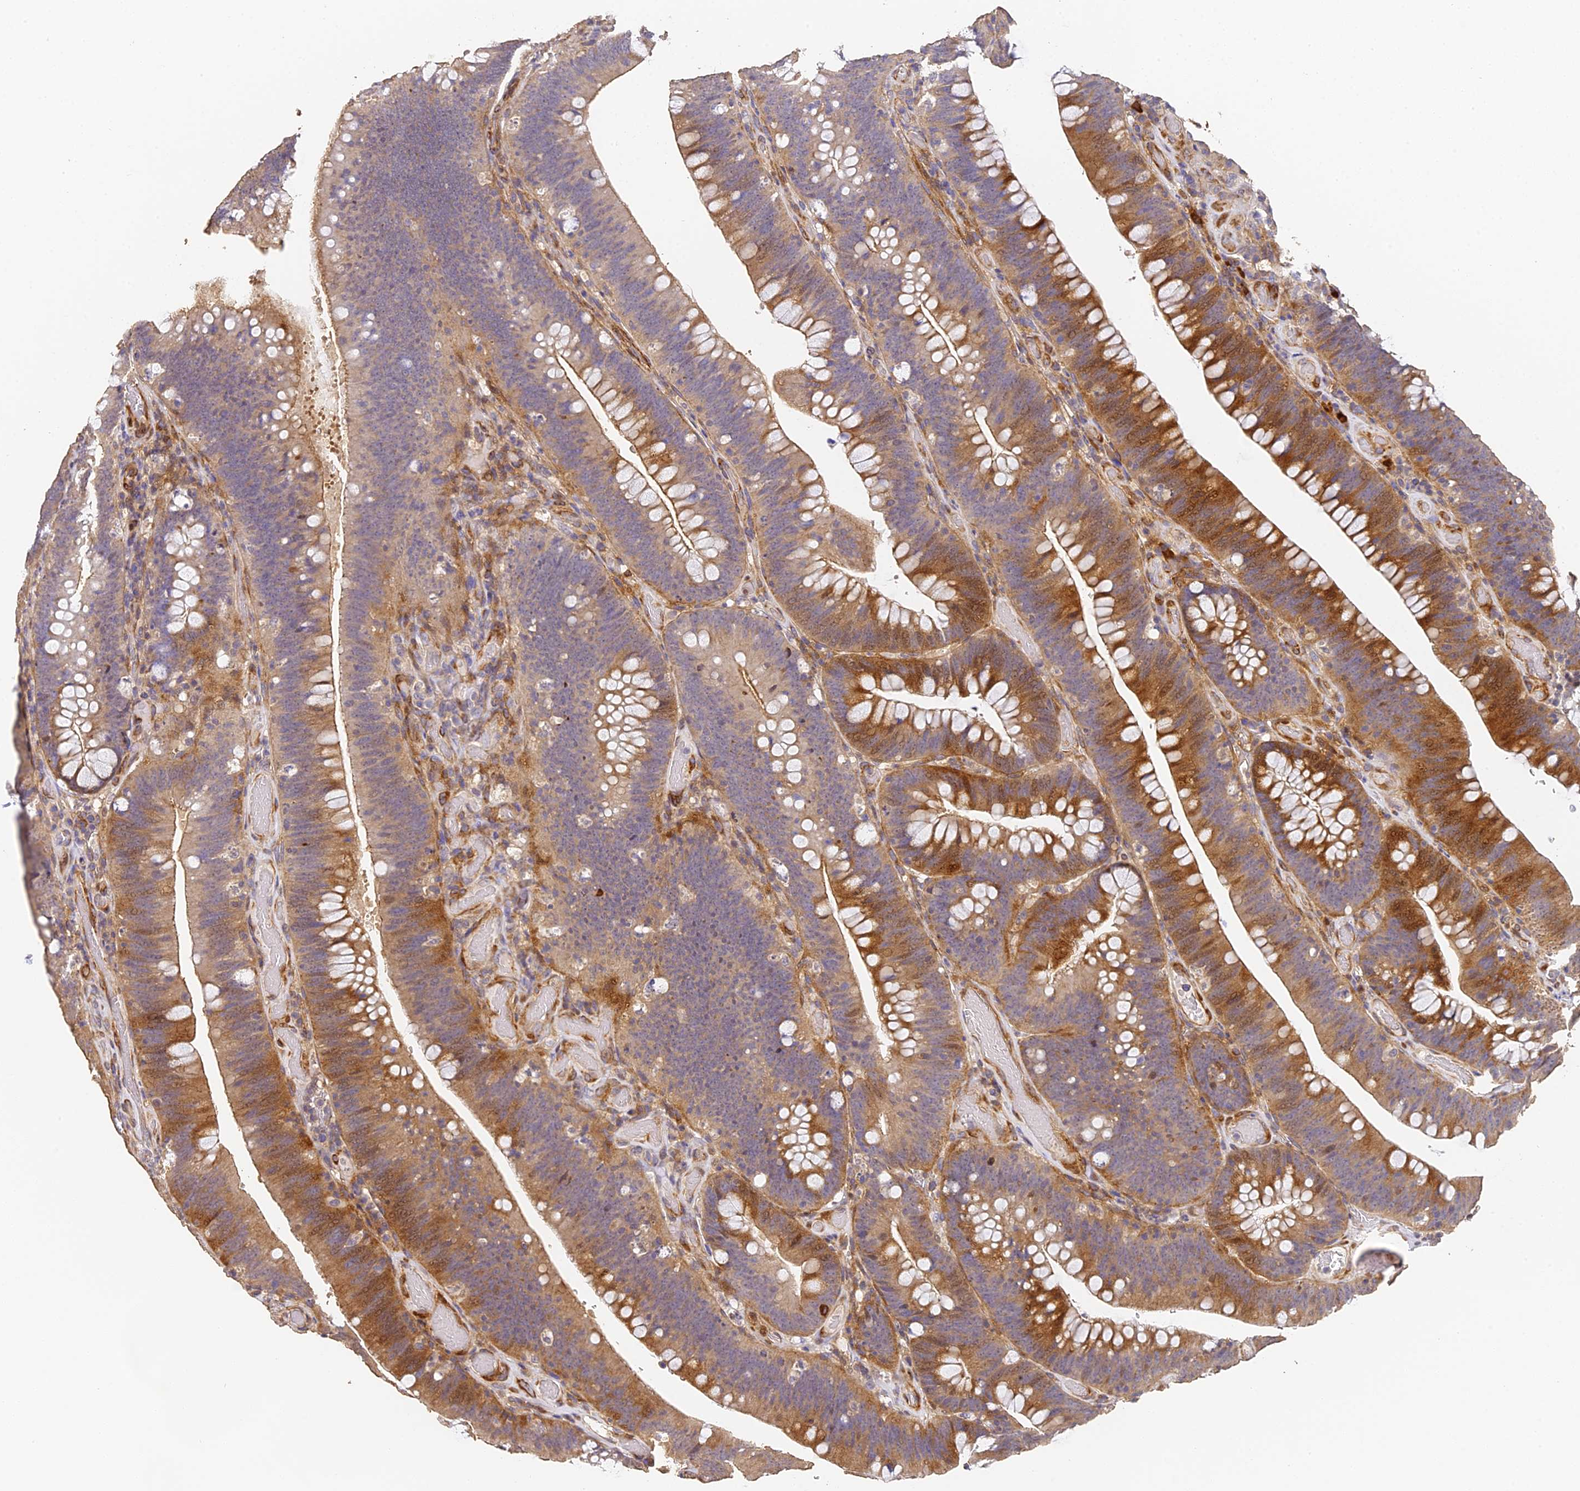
{"staining": {"intensity": "moderate", "quantity": "25%-75%", "location": "cytoplasmic/membranous"}, "tissue": "colorectal cancer", "cell_type": "Tumor cells", "image_type": "cancer", "snomed": [{"axis": "morphology", "description": "Normal tissue, NOS"}, {"axis": "topography", "description": "Colon"}], "caption": "Protein staining exhibits moderate cytoplasmic/membranous expression in about 25%-75% of tumor cells in colorectal cancer. (DAB IHC with brightfield microscopy, high magnification).", "gene": "SLC11A1", "patient": {"sex": "female", "age": 82}}